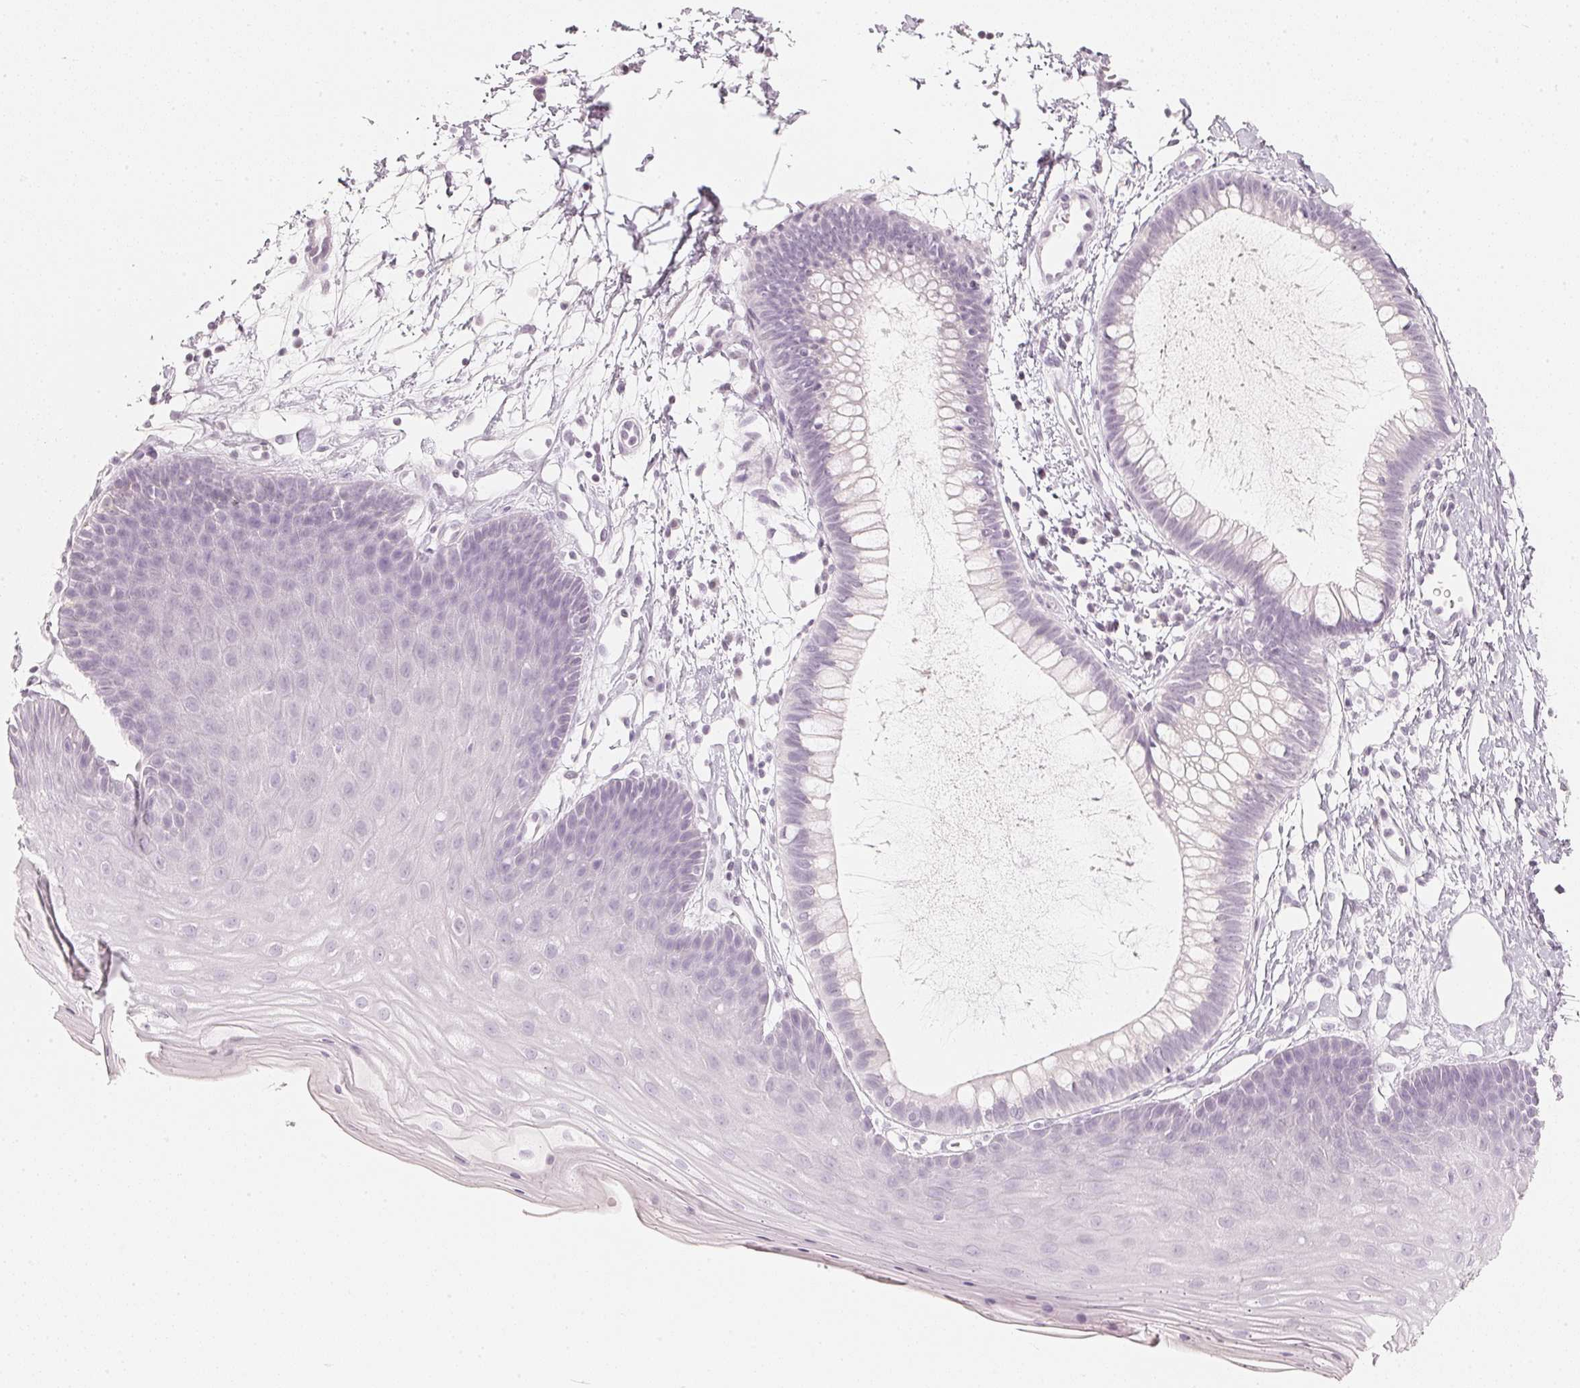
{"staining": {"intensity": "negative", "quantity": "none", "location": "none"}, "tissue": "skin", "cell_type": "Epidermal cells", "image_type": "normal", "snomed": [{"axis": "morphology", "description": "Normal tissue, NOS"}, {"axis": "topography", "description": "Anal"}], "caption": "A high-resolution micrograph shows immunohistochemistry (IHC) staining of unremarkable skin, which demonstrates no significant positivity in epidermal cells.", "gene": "SLC22A8", "patient": {"sex": "male", "age": 53}}